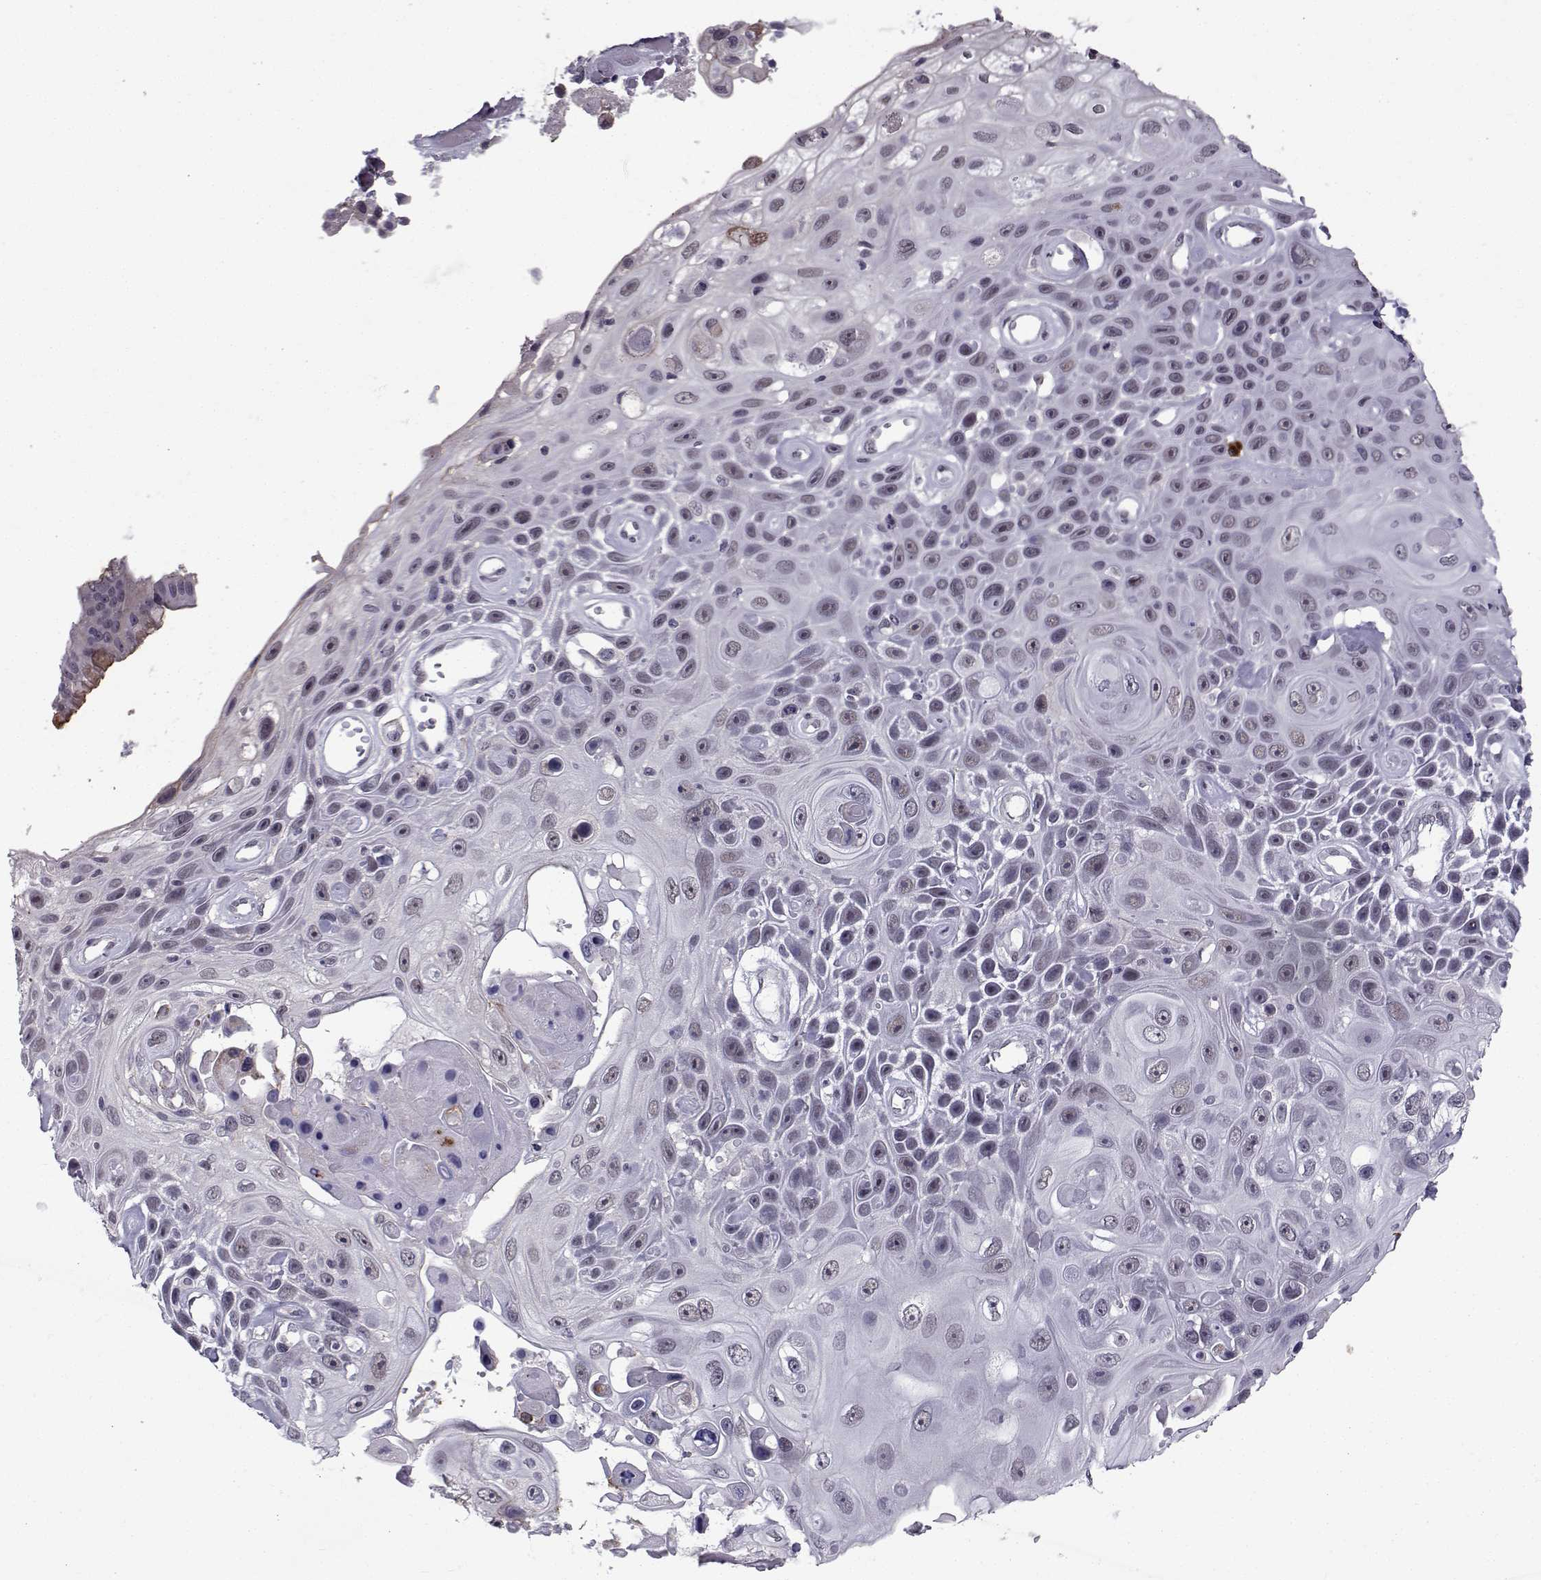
{"staining": {"intensity": "weak", "quantity": "<25%", "location": "nuclear"}, "tissue": "skin cancer", "cell_type": "Tumor cells", "image_type": "cancer", "snomed": [{"axis": "morphology", "description": "Squamous cell carcinoma, NOS"}, {"axis": "topography", "description": "Skin"}], "caption": "Skin squamous cell carcinoma was stained to show a protein in brown. There is no significant staining in tumor cells. Brightfield microscopy of immunohistochemistry (IHC) stained with DAB (brown) and hematoxylin (blue), captured at high magnification.", "gene": "RBM24", "patient": {"sex": "male", "age": 82}}